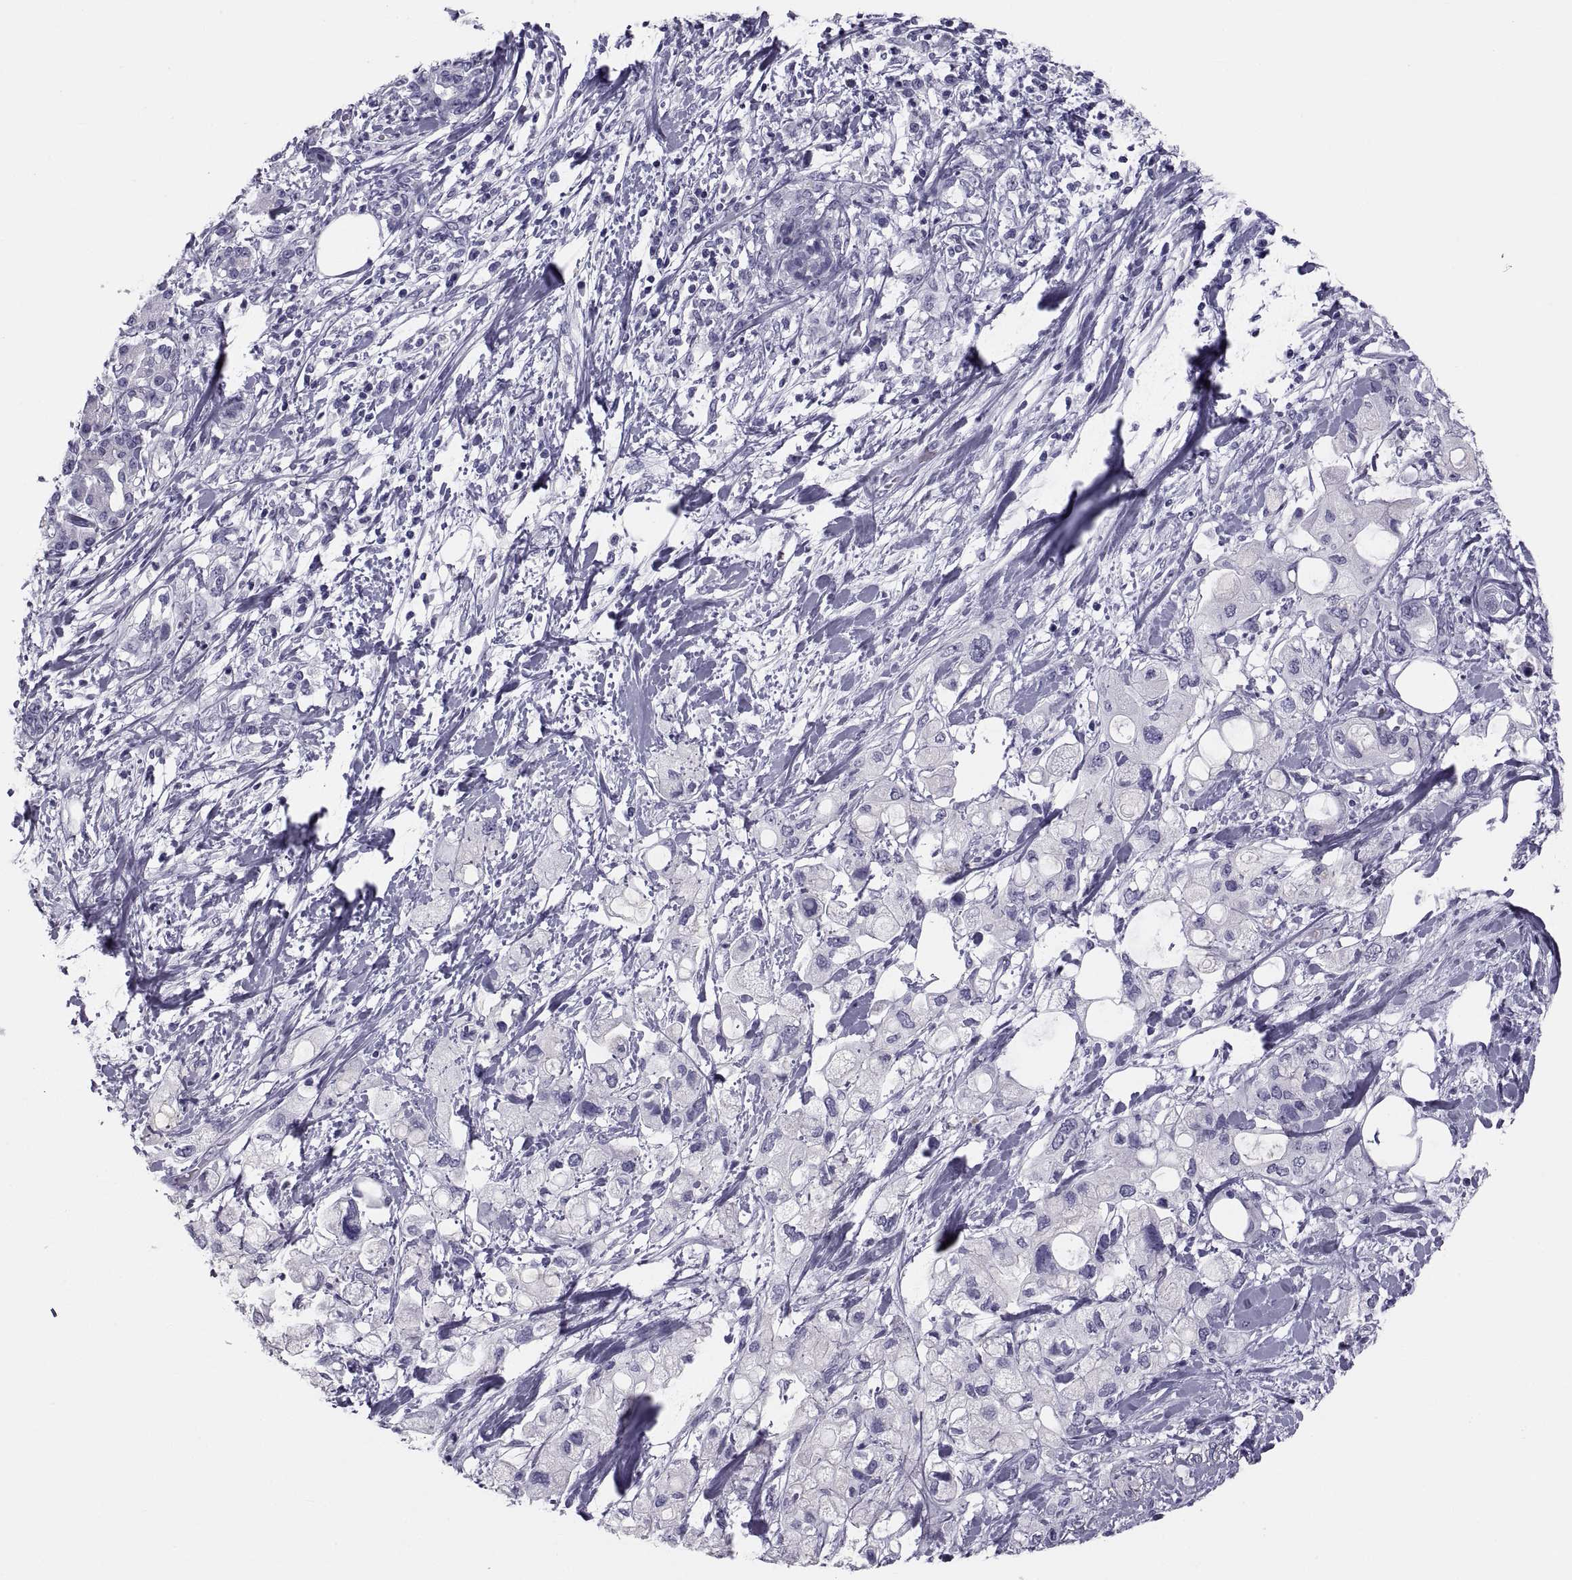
{"staining": {"intensity": "negative", "quantity": "none", "location": "none"}, "tissue": "pancreatic cancer", "cell_type": "Tumor cells", "image_type": "cancer", "snomed": [{"axis": "morphology", "description": "Adenocarcinoma, NOS"}, {"axis": "topography", "description": "Pancreas"}], "caption": "Adenocarcinoma (pancreatic) was stained to show a protein in brown. There is no significant staining in tumor cells.", "gene": "CRISP1", "patient": {"sex": "female", "age": 56}}